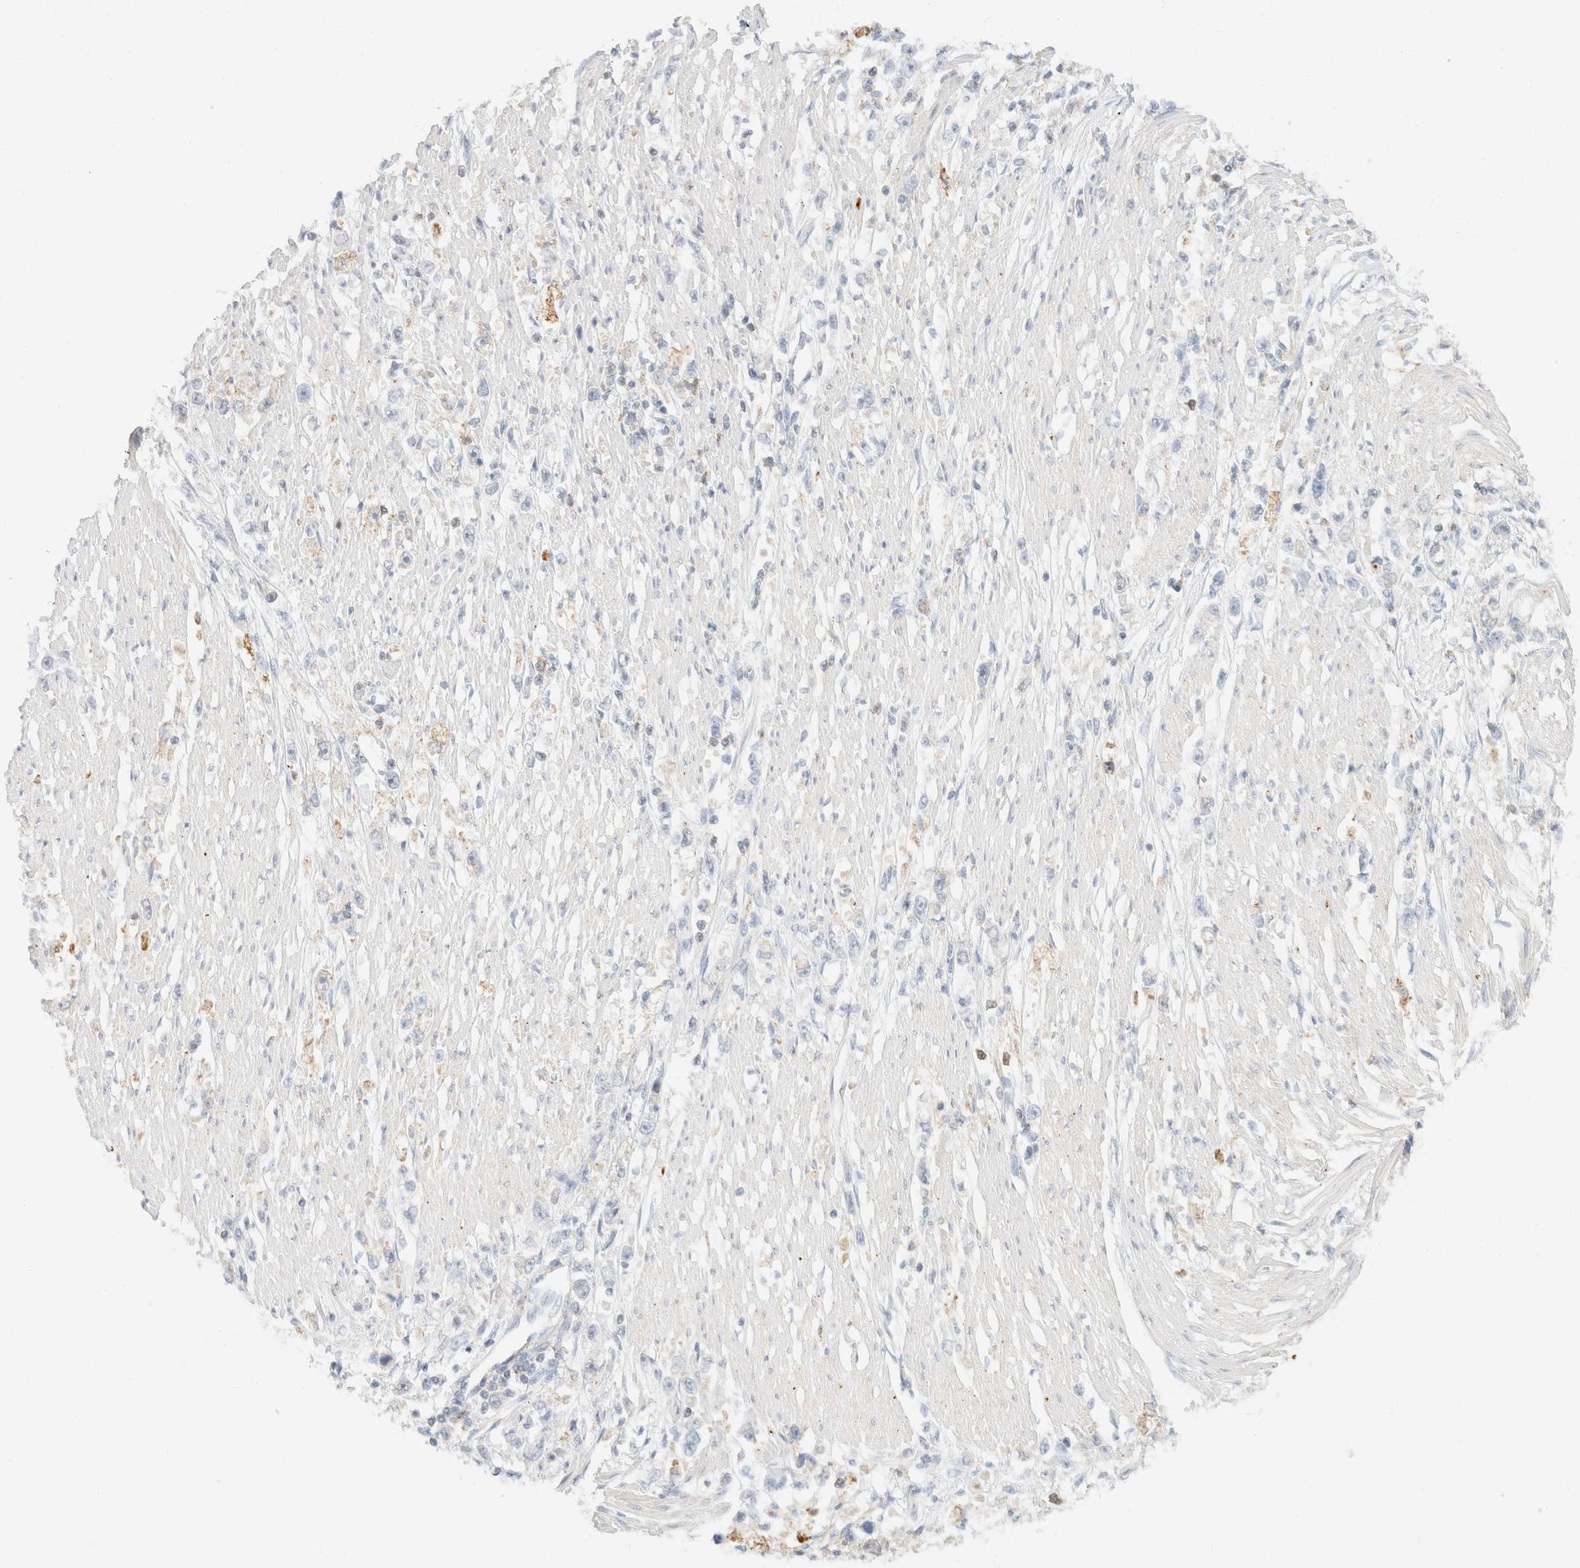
{"staining": {"intensity": "negative", "quantity": "none", "location": "none"}, "tissue": "stomach cancer", "cell_type": "Tumor cells", "image_type": "cancer", "snomed": [{"axis": "morphology", "description": "Adenocarcinoma, NOS"}, {"axis": "topography", "description": "Stomach"}], "caption": "Immunohistochemical staining of stomach adenocarcinoma demonstrates no significant staining in tumor cells.", "gene": "SH3GLB2", "patient": {"sex": "female", "age": 59}}